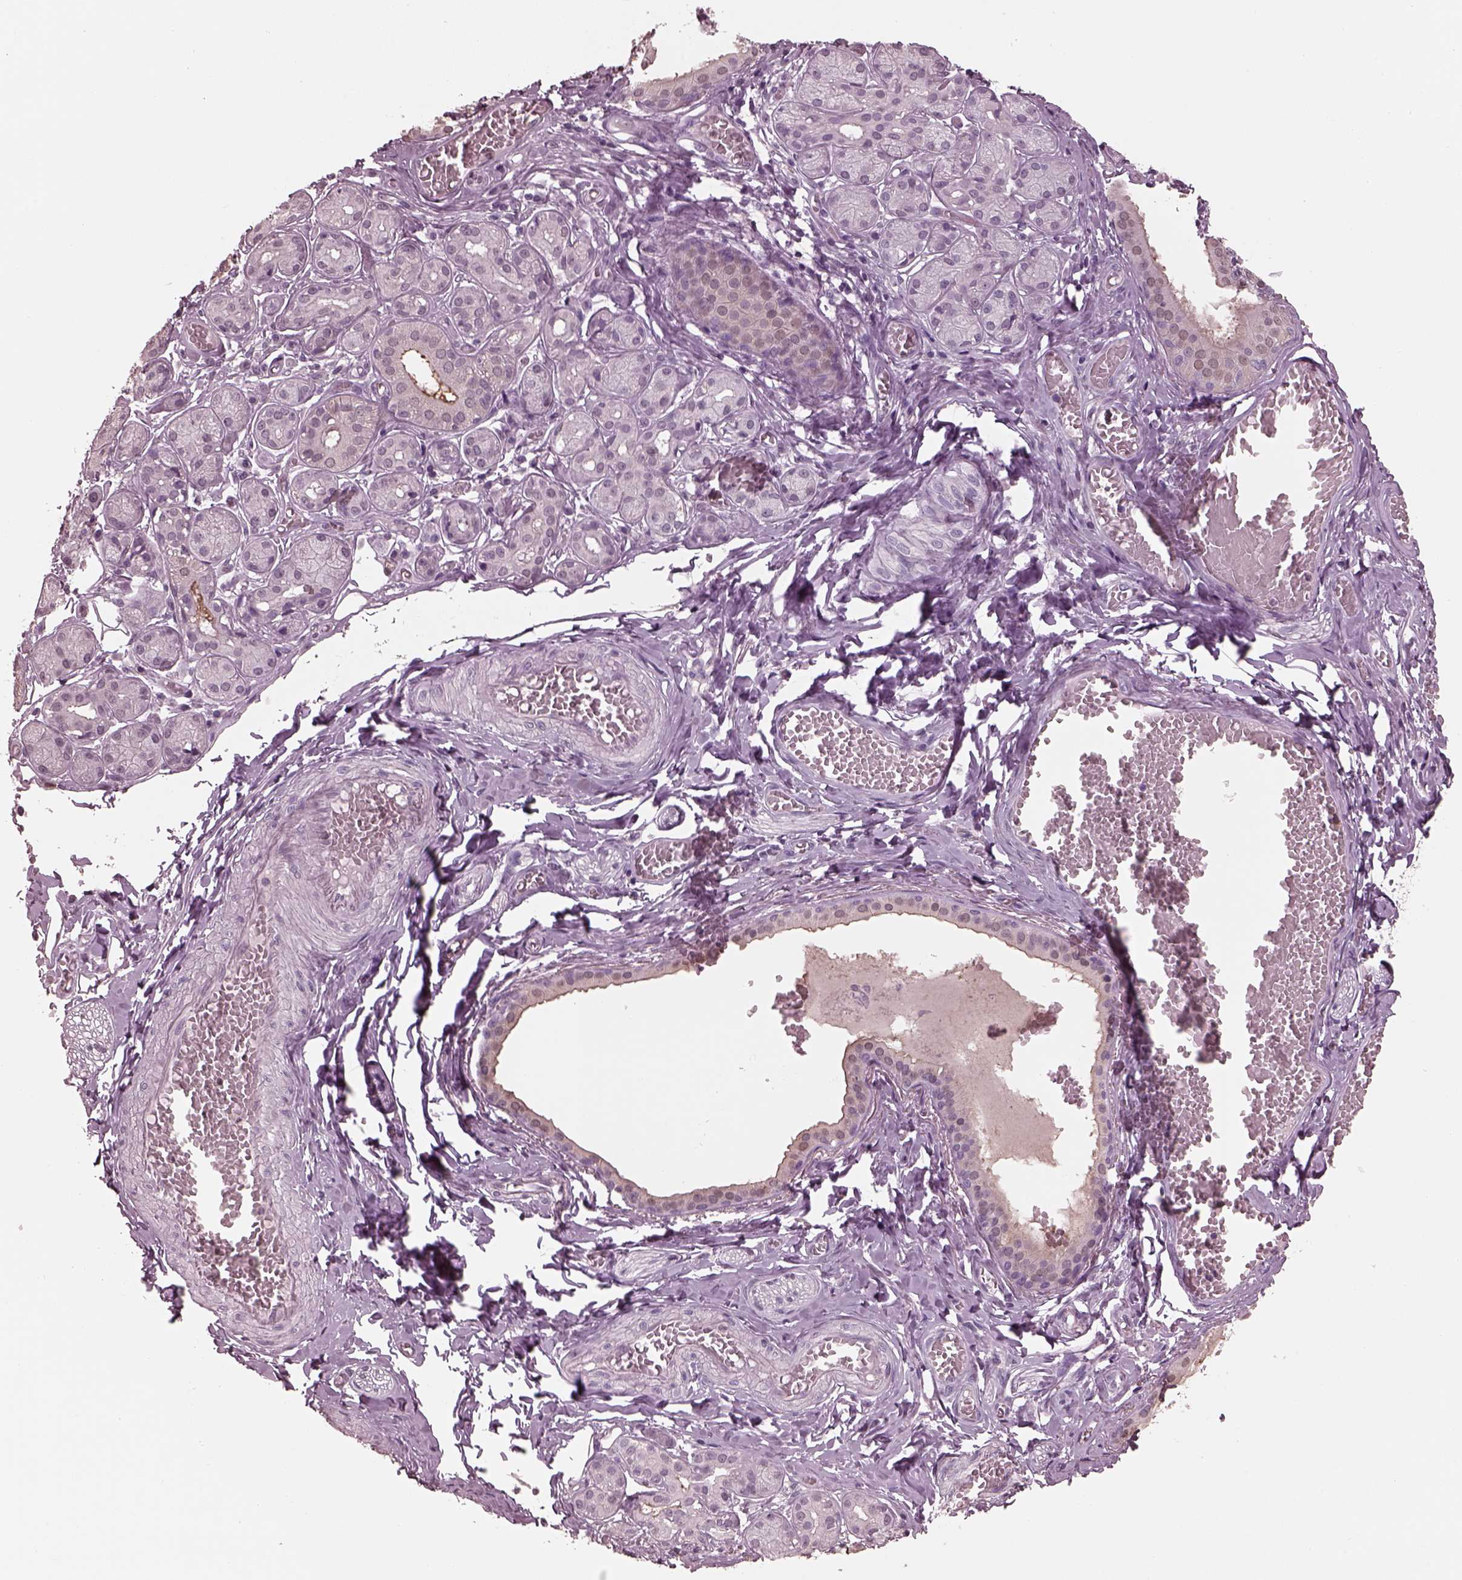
{"staining": {"intensity": "negative", "quantity": "none", "location": "none"}, "tissue": "salivary gland", "cell_type": "Glandular cells", "image_type": "normal", "snomed": [{"axis": "morphology", "description": "Normal tissue, NOS"}, {"axis": "topography", "description": "Salivary gland"}, {"axis": "topography", "description": "Peripheral nerve tissue"}], "caption": "Immunohistochemistry (IHC) image of normal salivary gland: salivary gland stained with DAB (3,3'-diaminobenzidine) demonstrates no significant protein positivity in glandular cells. (DAB (3,3'-diaminobenzidine) immunohistochemistry visualized using brightfield microscopy, high magnification).", "gene": "TSKS", "patient": {"sex": "male", "age": 71}}